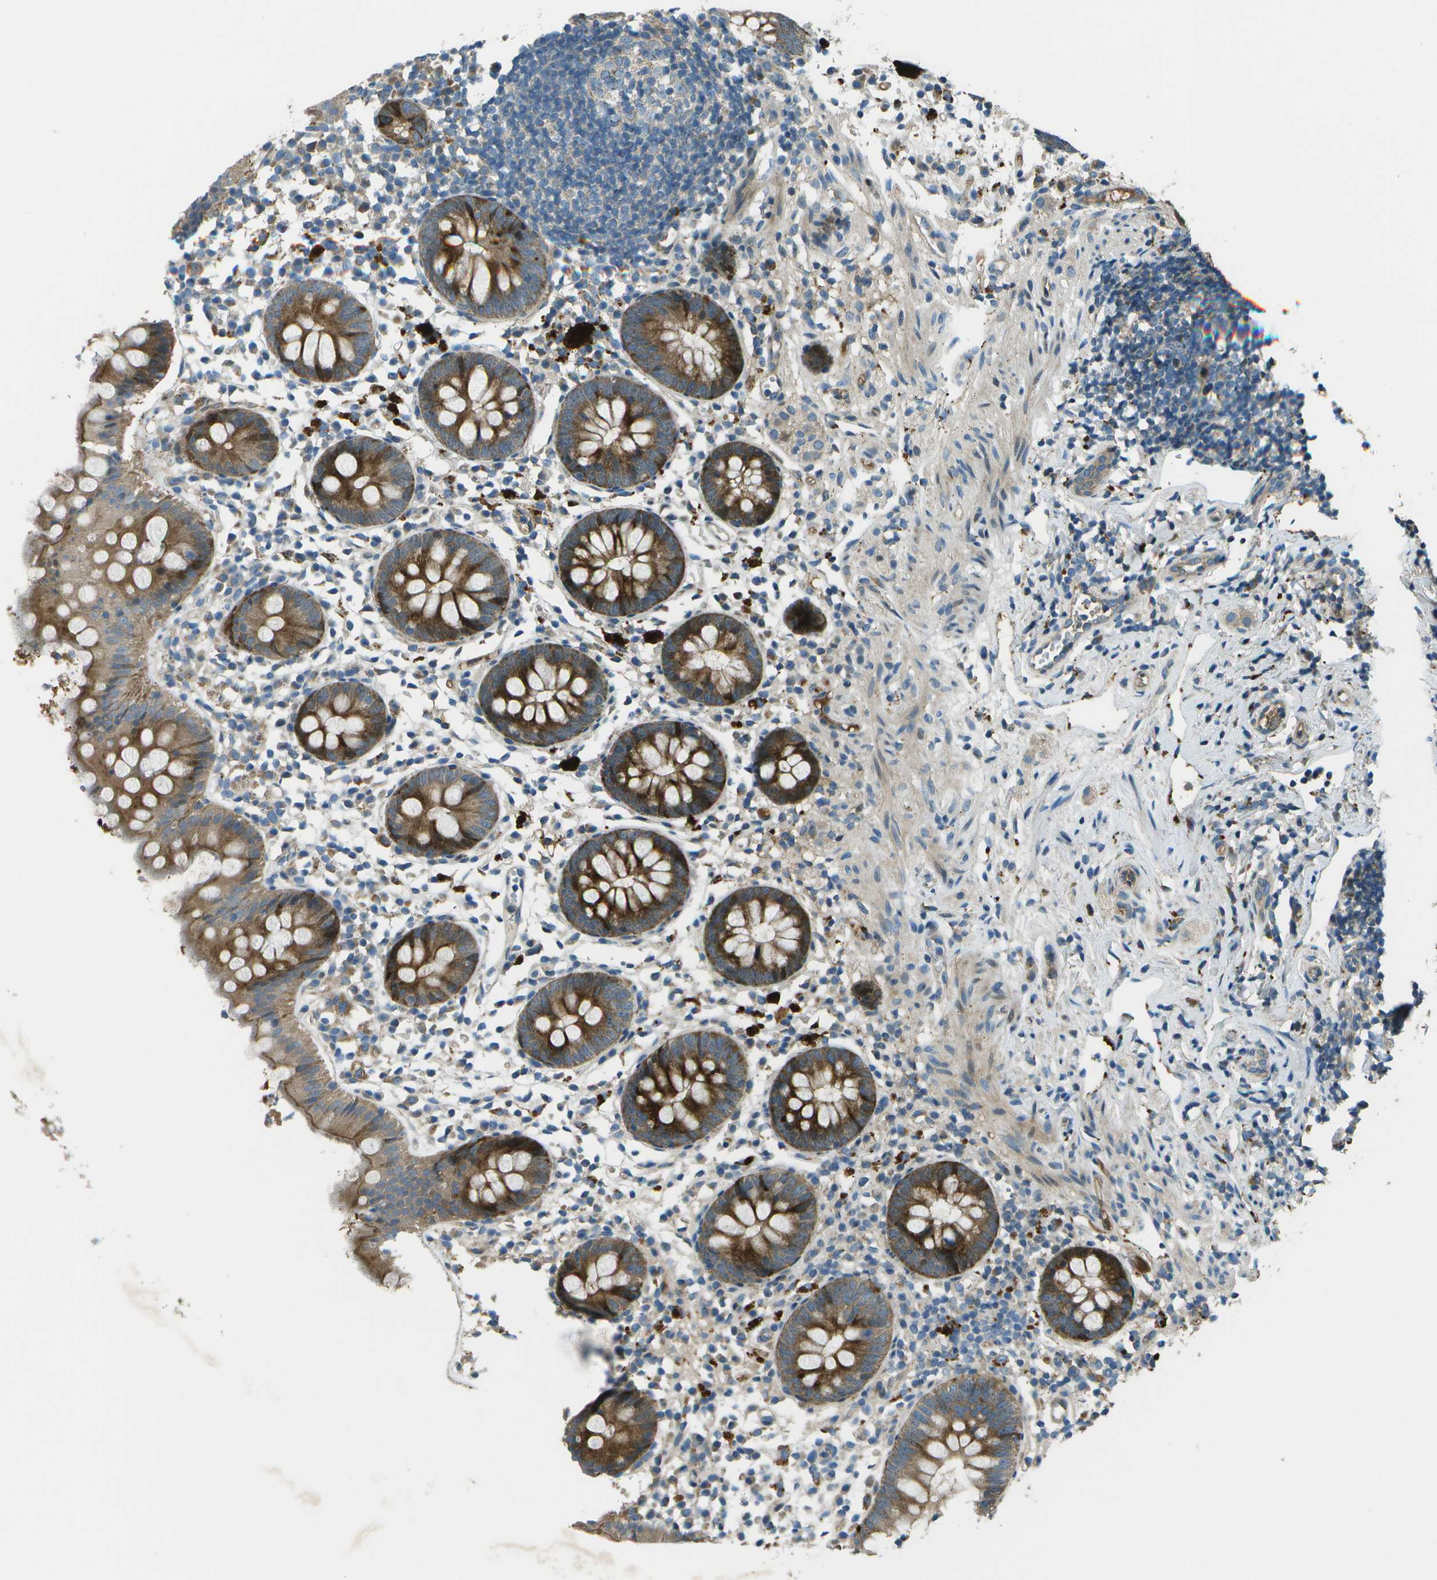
{"staining": {"intensity": "strong", "quantity": ">75%", "location": "cytoplasmic/membranous"}, "tissue": "appendix", "cell_type": "Glandular cells", "image_type": "normal", "snomed": [{"axis": "morphology", "description": "Normal tissue, NOS"}, {"axis": "topography", "description": "Appendix"}], "caption": "High-power microscopy captured an immunohistochemistry photomicrograph of normal appendix, revealing strong cytoplasmic/membranous positivity in approximately >75% of glandular cells.", "gene": "PXYLP1", "patient": {"sex": "female", "age": 20}}